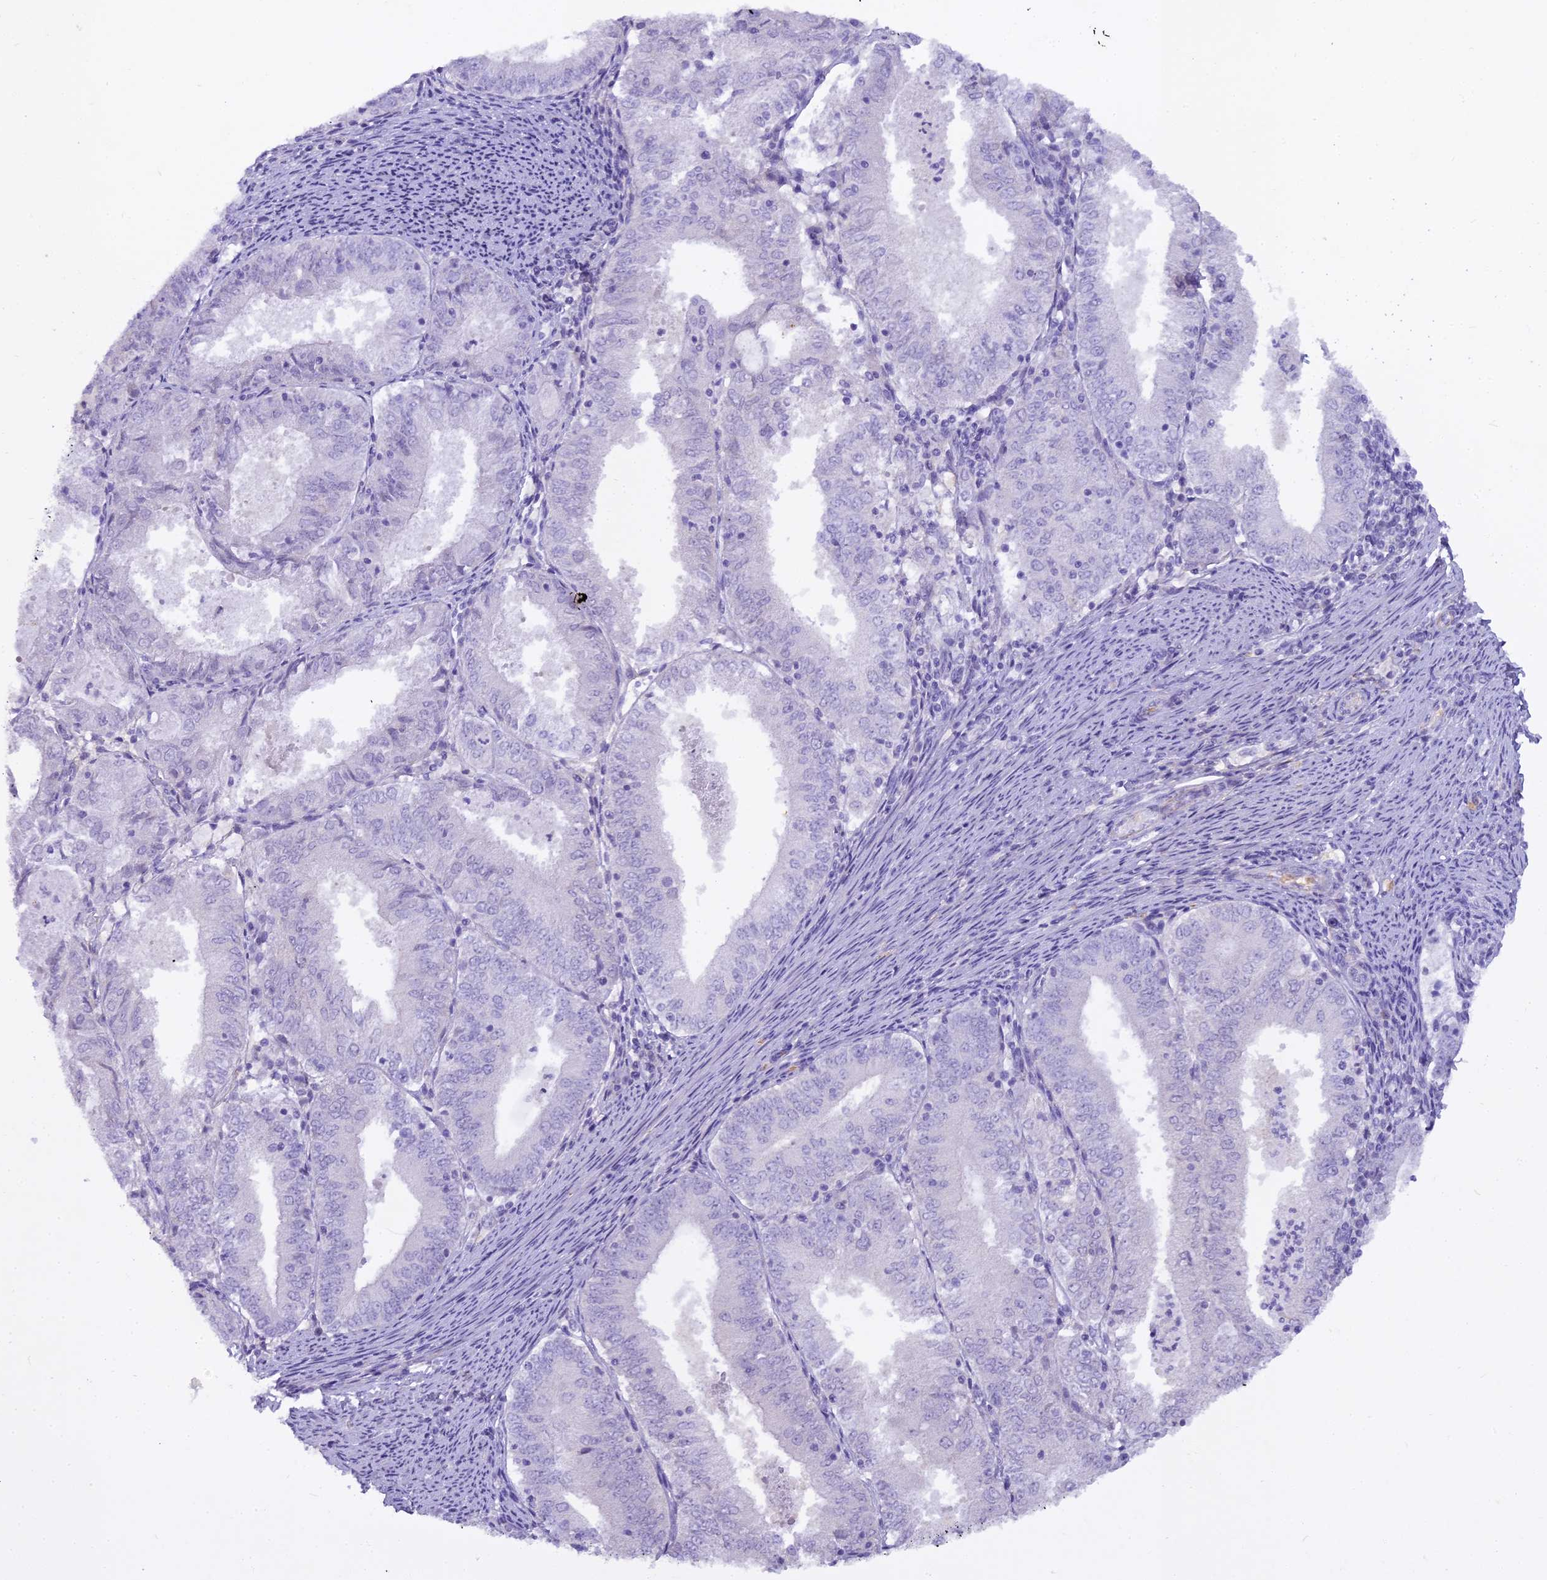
{"staining": {"intensity": "negative", "quantity": "none", "location": "none"}, "tissue": "endometrial cancer", "cell_type": "Tumor cells", "image_type": "cancer", "snomed": [{"axis": "morphology", "description": "Adenocarcinoma, NOS"}, {"axis": "topography", "description": "Endometrium"}], "caption": "Endometrial cancer stained for a protein using IHC shows no expression tumor cells.", "gene": "OSTN", "patient": {"sex": "female", "age": 57}}